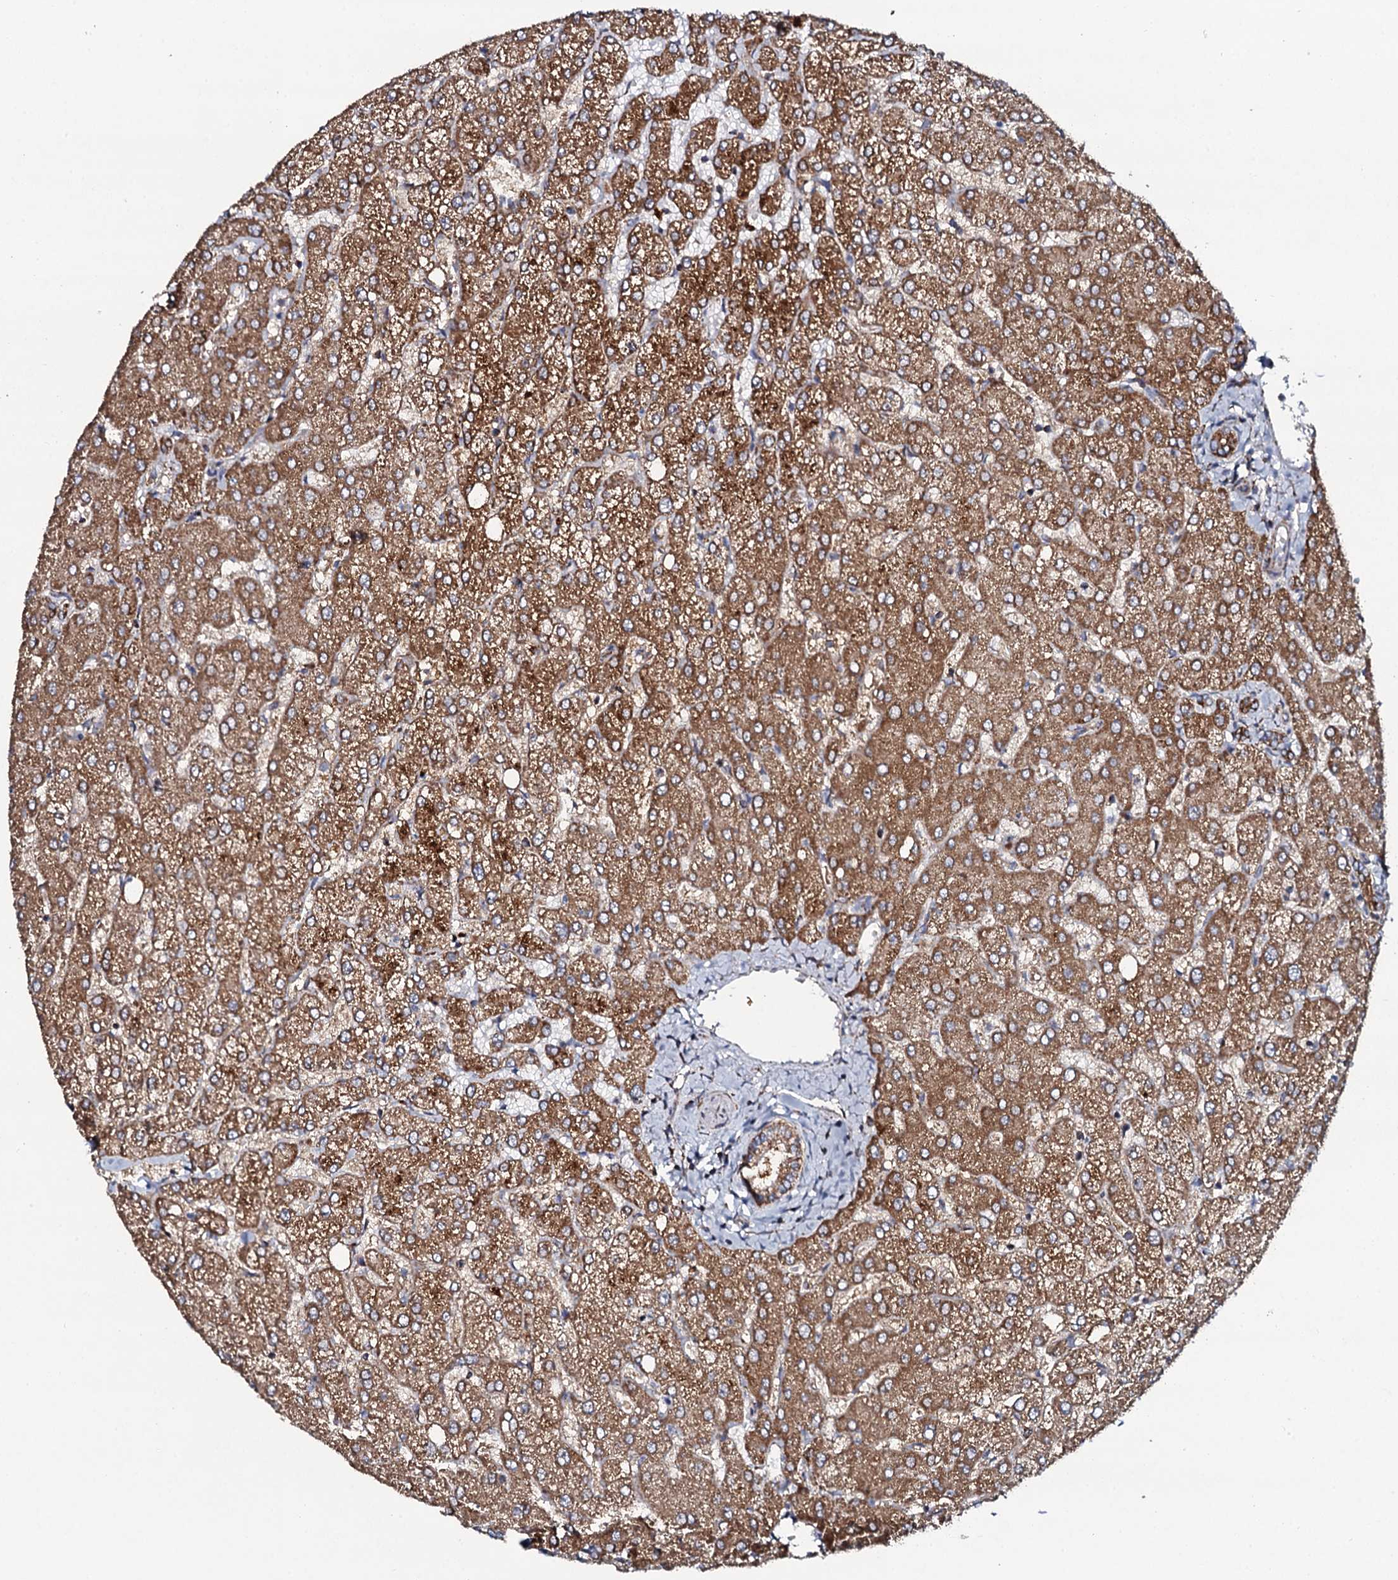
{"staining": {"intensity": "moderate", "quantity": ">75%", "location": "cytoplasmic/membranous"}, "tissue": "liver", "cell_type": "Cholangiocytes", "image_type": "normal", "snomed": [{"axis": "morphology", "description": "Normal tissue, NOS"}, {"axis": "topography", "description": "Liver"}], "caption": "Immunohistochemical staining of unremarkable liver demonstrates >75% levels of moderate cytoplasmic/membranous protein staining in about >75% of cholangiocytes.", "gene": "EVC2", "patient": {"sex": "female", "age": 54}}